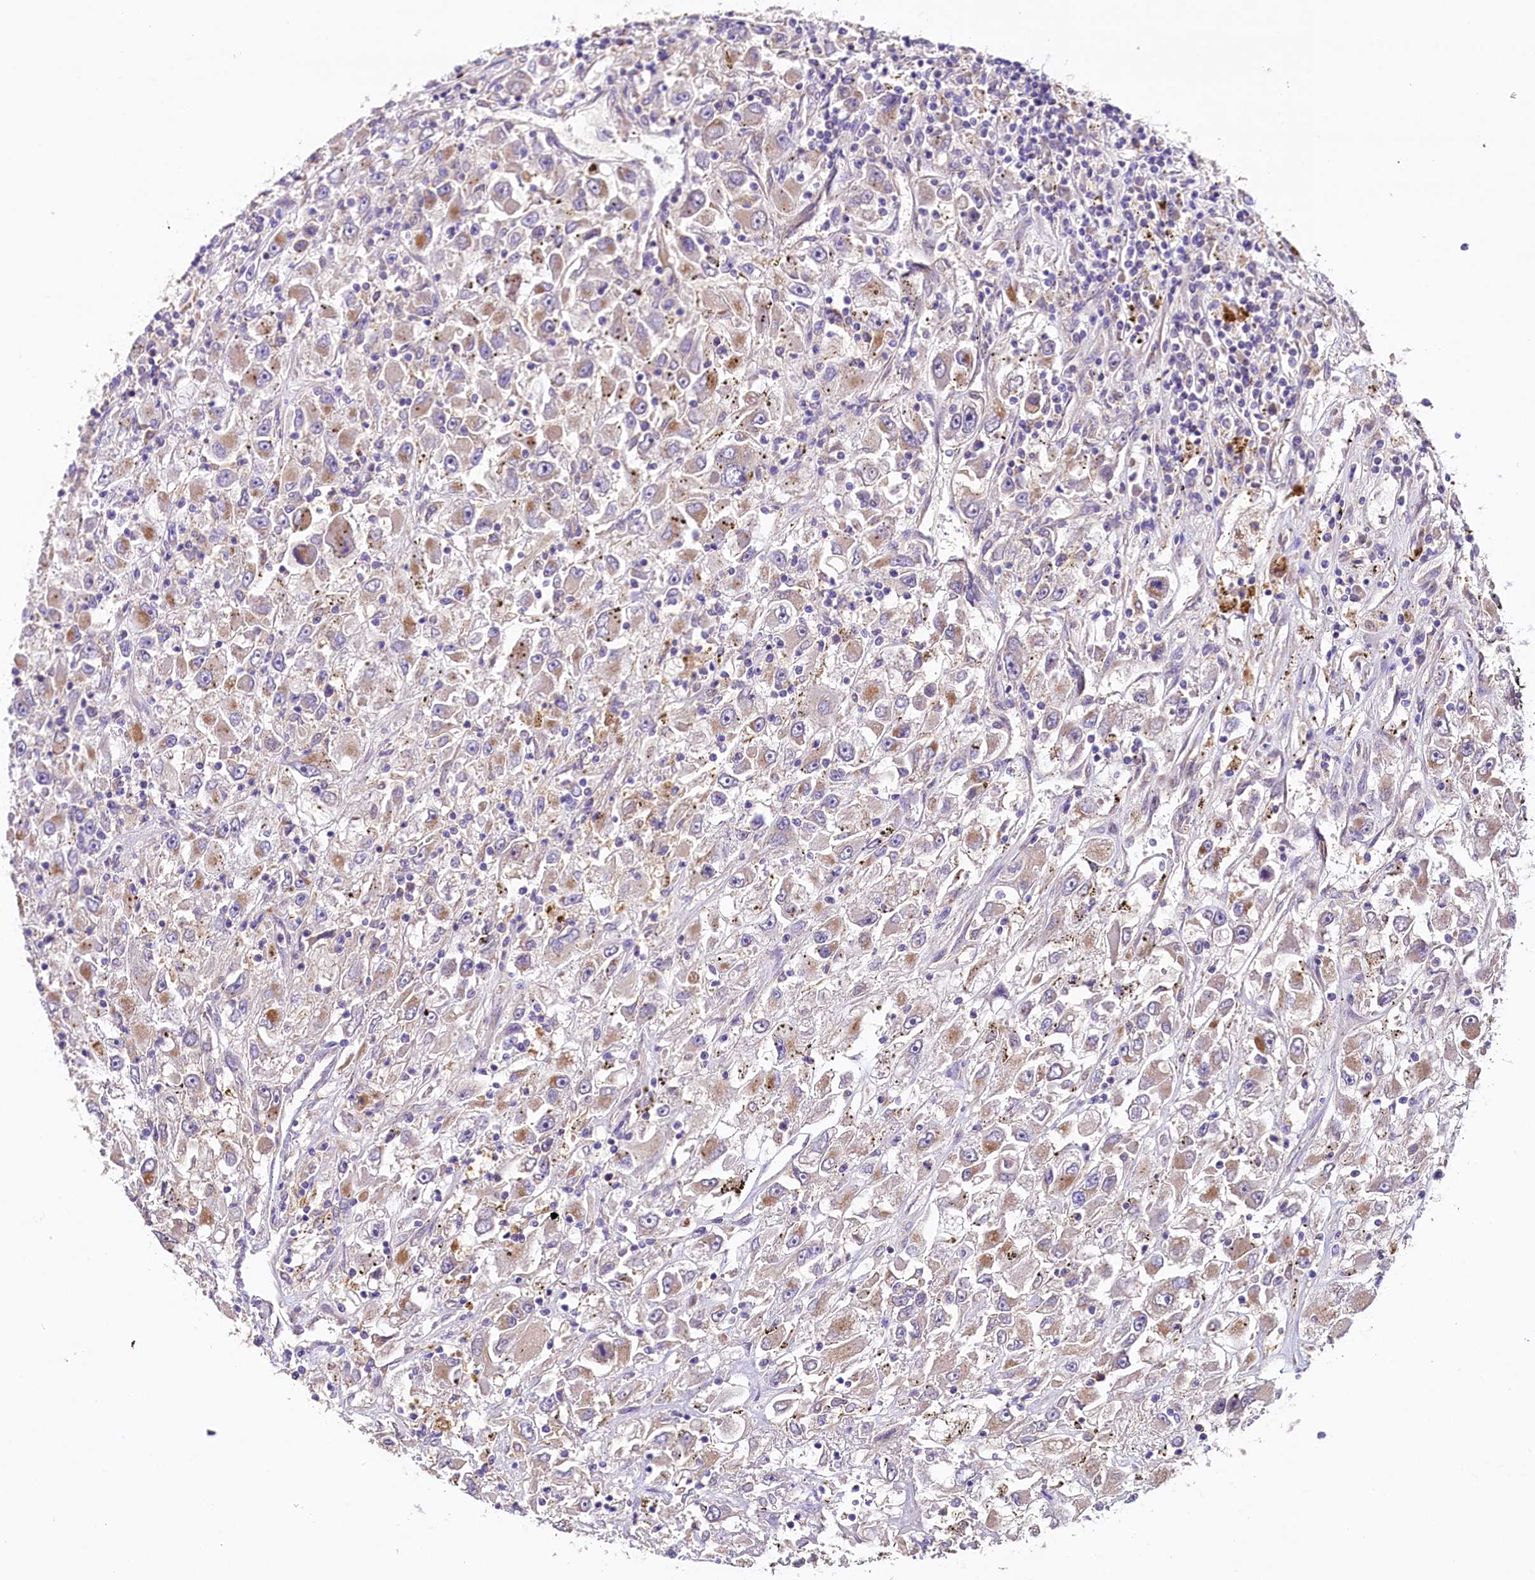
{"staining": {"intensity": "weak", "quantity": "25%-75%", "location": "cytoplasmic/membranous"}, "tissue": "renal cancer", "cell_type": "Tumor cells", "image_type": "cancer", "snomed": [{"axis": "morphology", "description": "Adenocarcinoma, NOS"}, {"axis": "topography", "description": "Kidney"}], "caption": "Immunohistochemical staining of human renal adenocarcinoma demonstrates low levels of weak cytoplasmic/membranous positivity in about 25%-75% of tumor cells. The protein of interest is stained brown, and the nuclei are stained in blue (DAB IHC with brightfield microscopy, high magnification).", "gene": "PMPCB", "patient": {"sex": "female", "age": 52}}